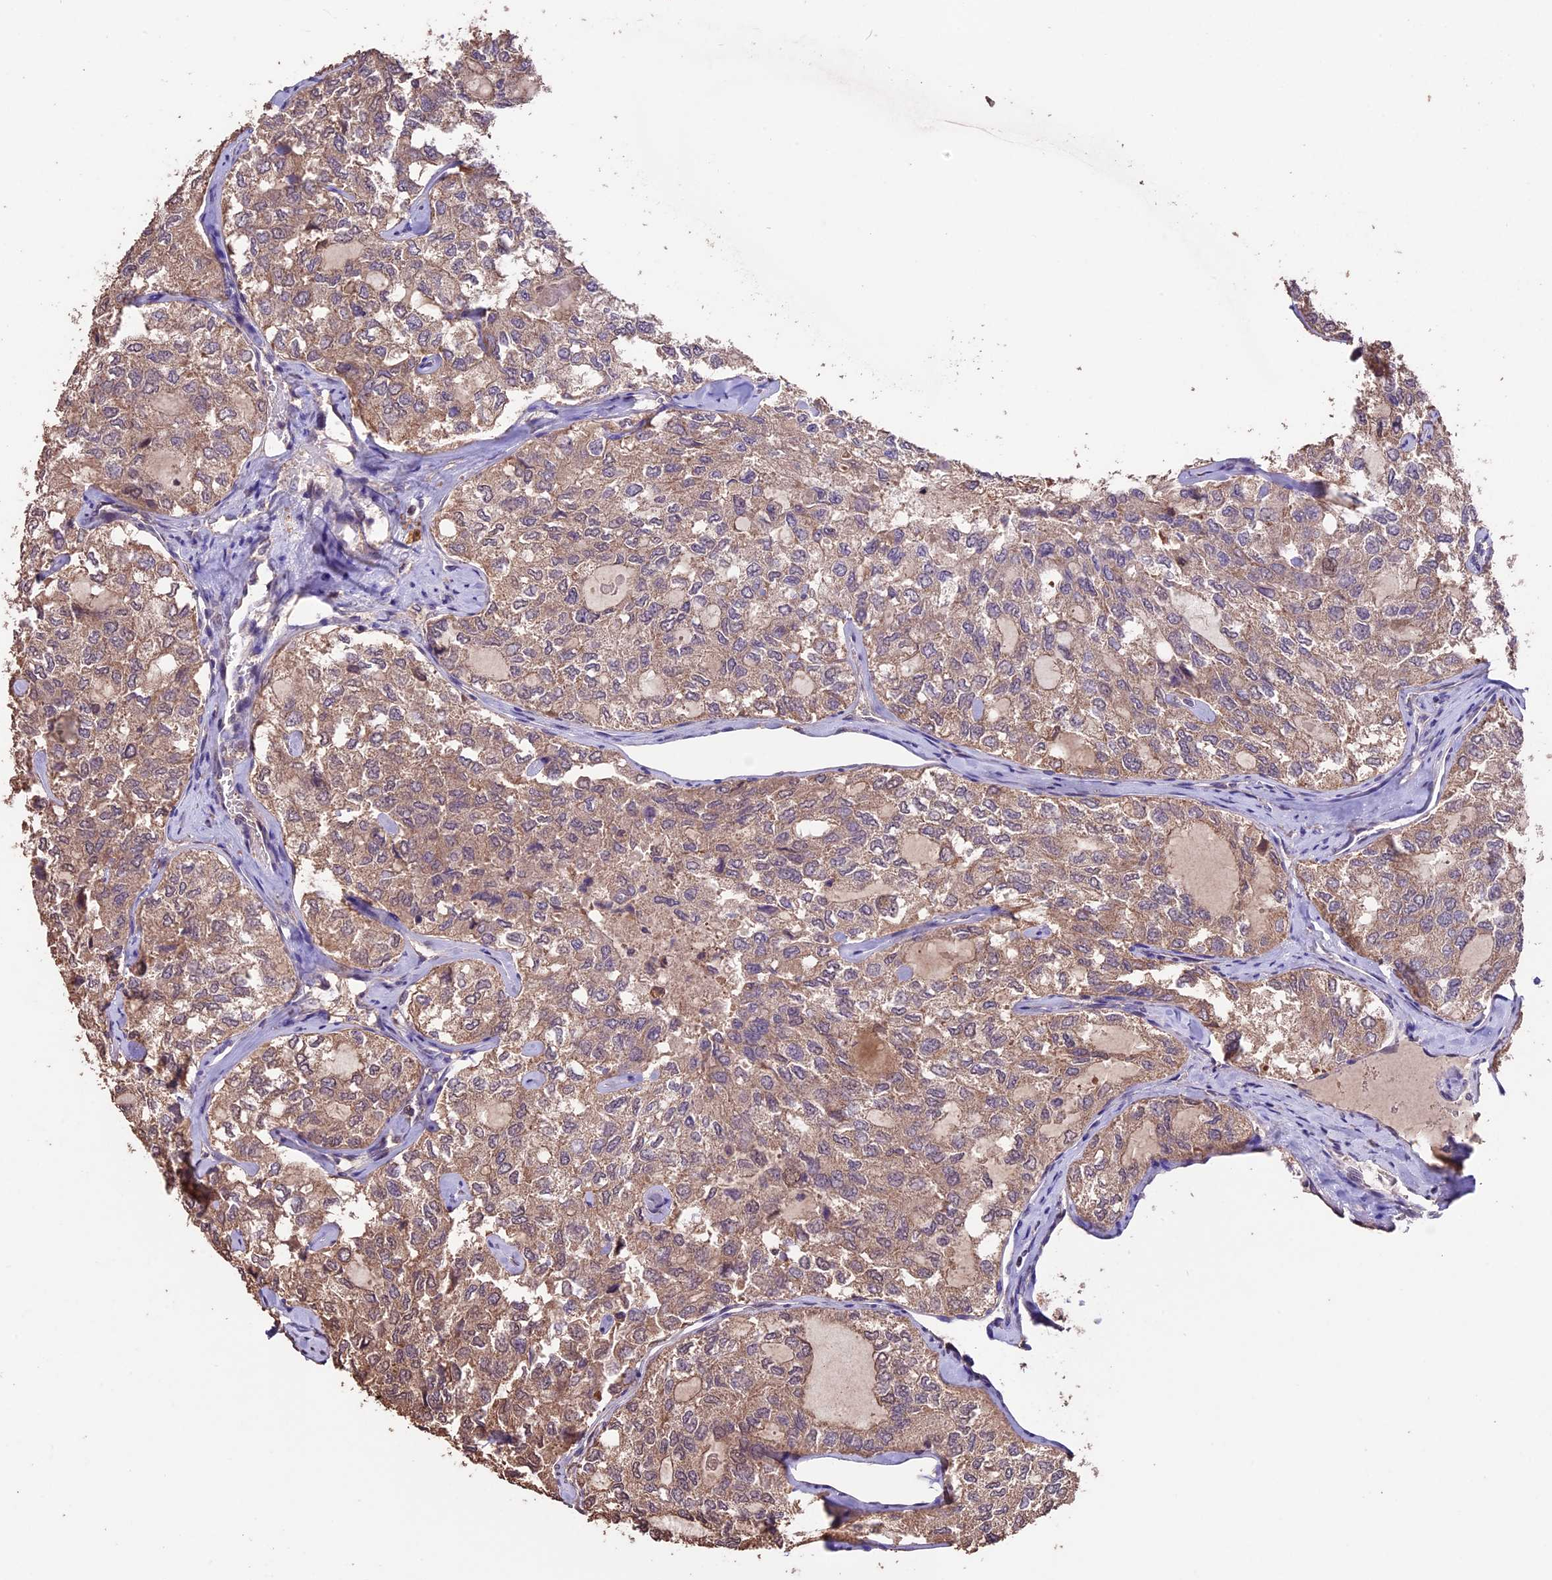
{"staining": {"intensity": "weak", "quantity": ">75%", "location": "cytoplasmic/membranous"}, "tissue": "thyroid cancer", "cell_type": "Tumor cells", "image_type": "cancer", "snomed": [{"axis": "morphology", "description": "Follicular adenoma carcinoma, NOS"}, {"axis": "topography", "description": "Thyroid gland"}], "caption": "An image of human follicular adenoma carcinoma (thyroid) stained for a protein demonstrates weak cytoplasmic/membranous brown staining in tumor cells. The staining was performed using DAB, with brown indicating positive protein expression. Nuclei are stained blue with hematoxylin.", "gene": "DIS3L", "patient": {"sex": "male", "age": 75}}